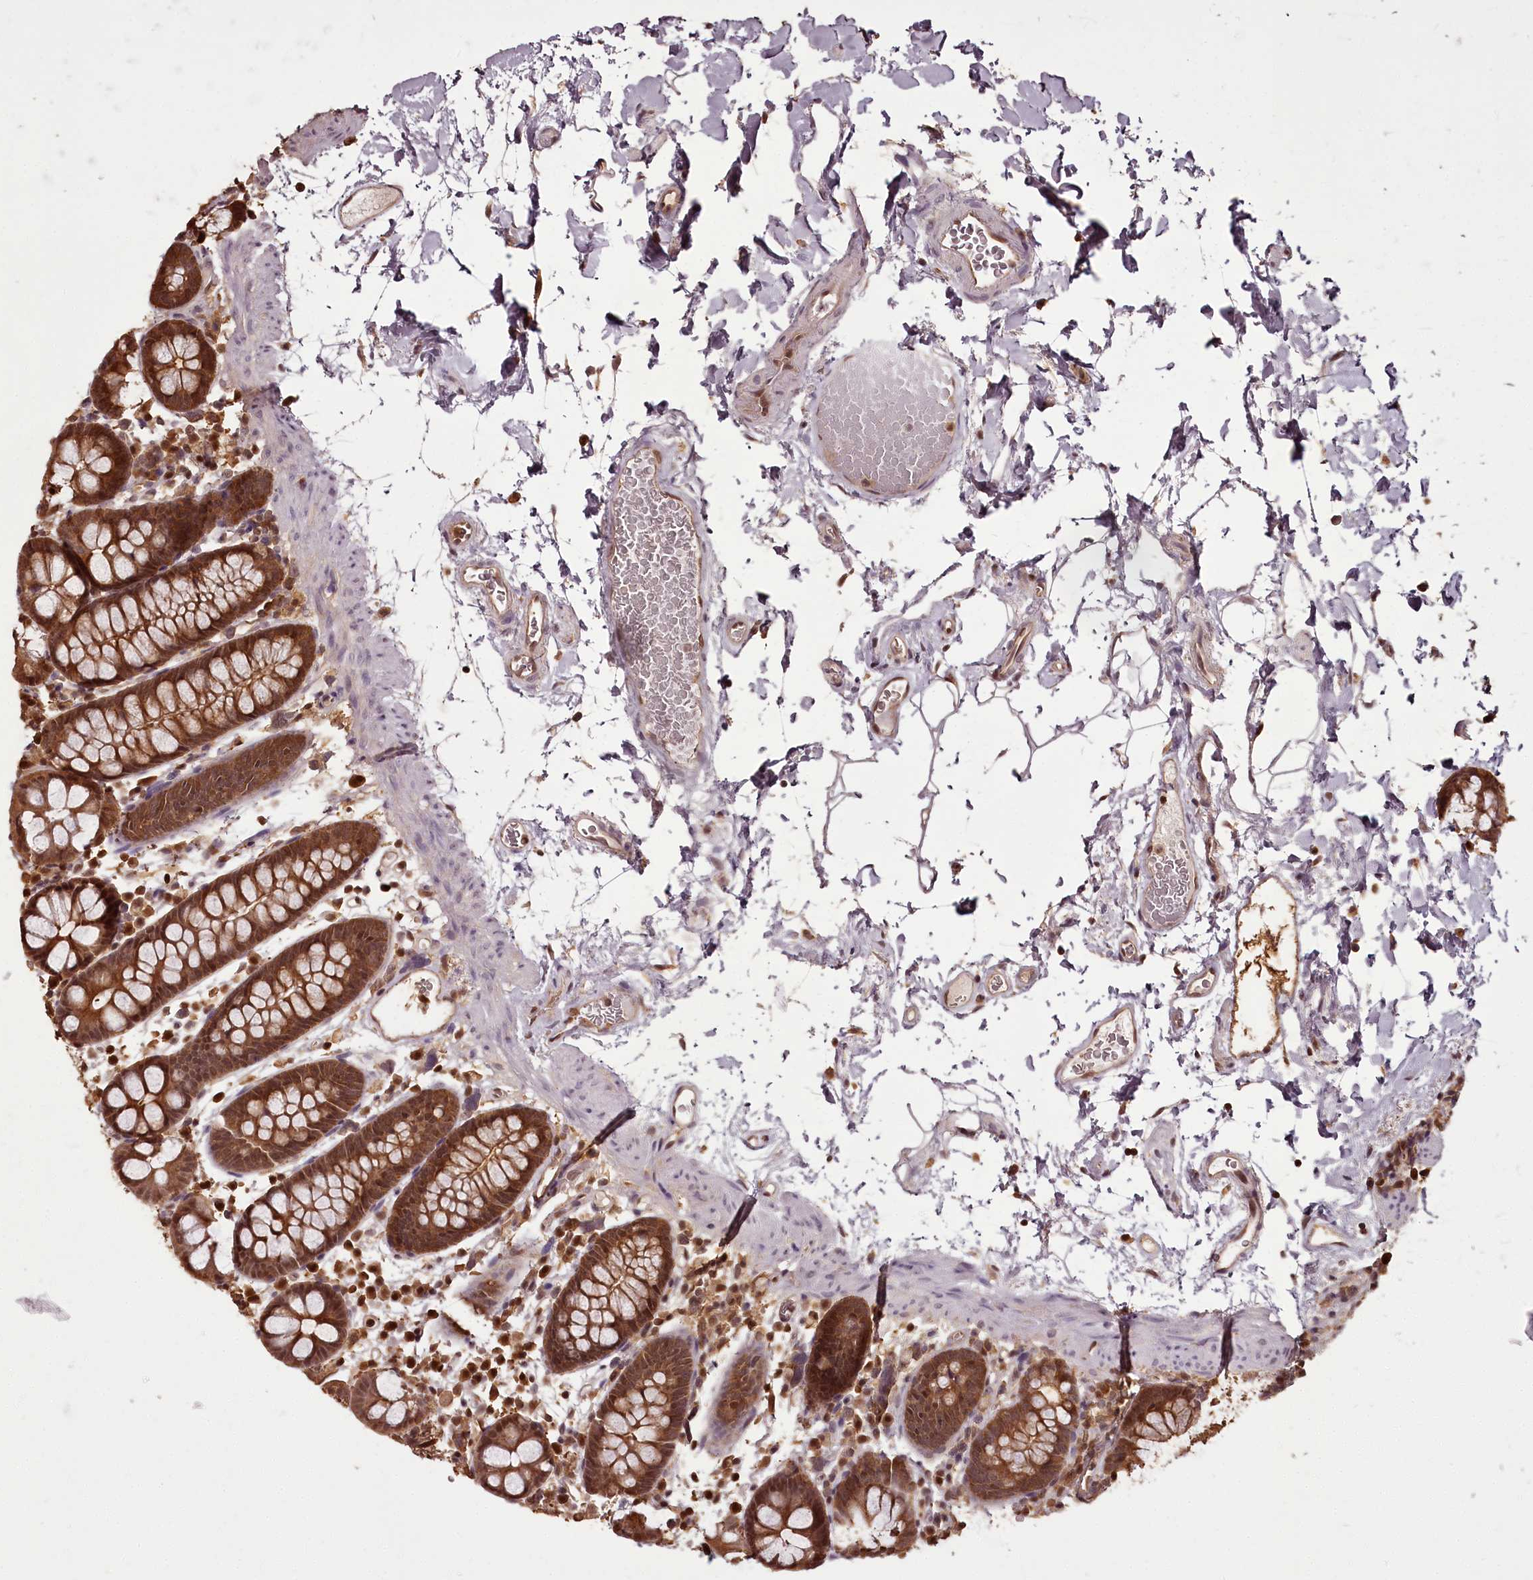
{"staining": {"intensity": "moderate", "quantity": ">75%", "location": "cytoplasmic/membranous,nuclear"}, "tissue": "colon", "cell_type": "Endothelial cells", "image_type": "normal", "snomed": [{"axis": "morphology", "description": "Normal tissue, NOS"}, {"axis": "topography", "description": "Colon"}], "caption": "Immunohistochemical staining of unremarkable human colon demonstrates >75% levels of moderate cytoplasmic/membranous,nuclear protein positivity in approximately >75% of endothelial cells. (DAB (3,3'-diaminobenzidine) IHC with brightfield microscopy, high magnification).", "gene": "NPRL2", "patient": {"sex": "male", "age": 75}}